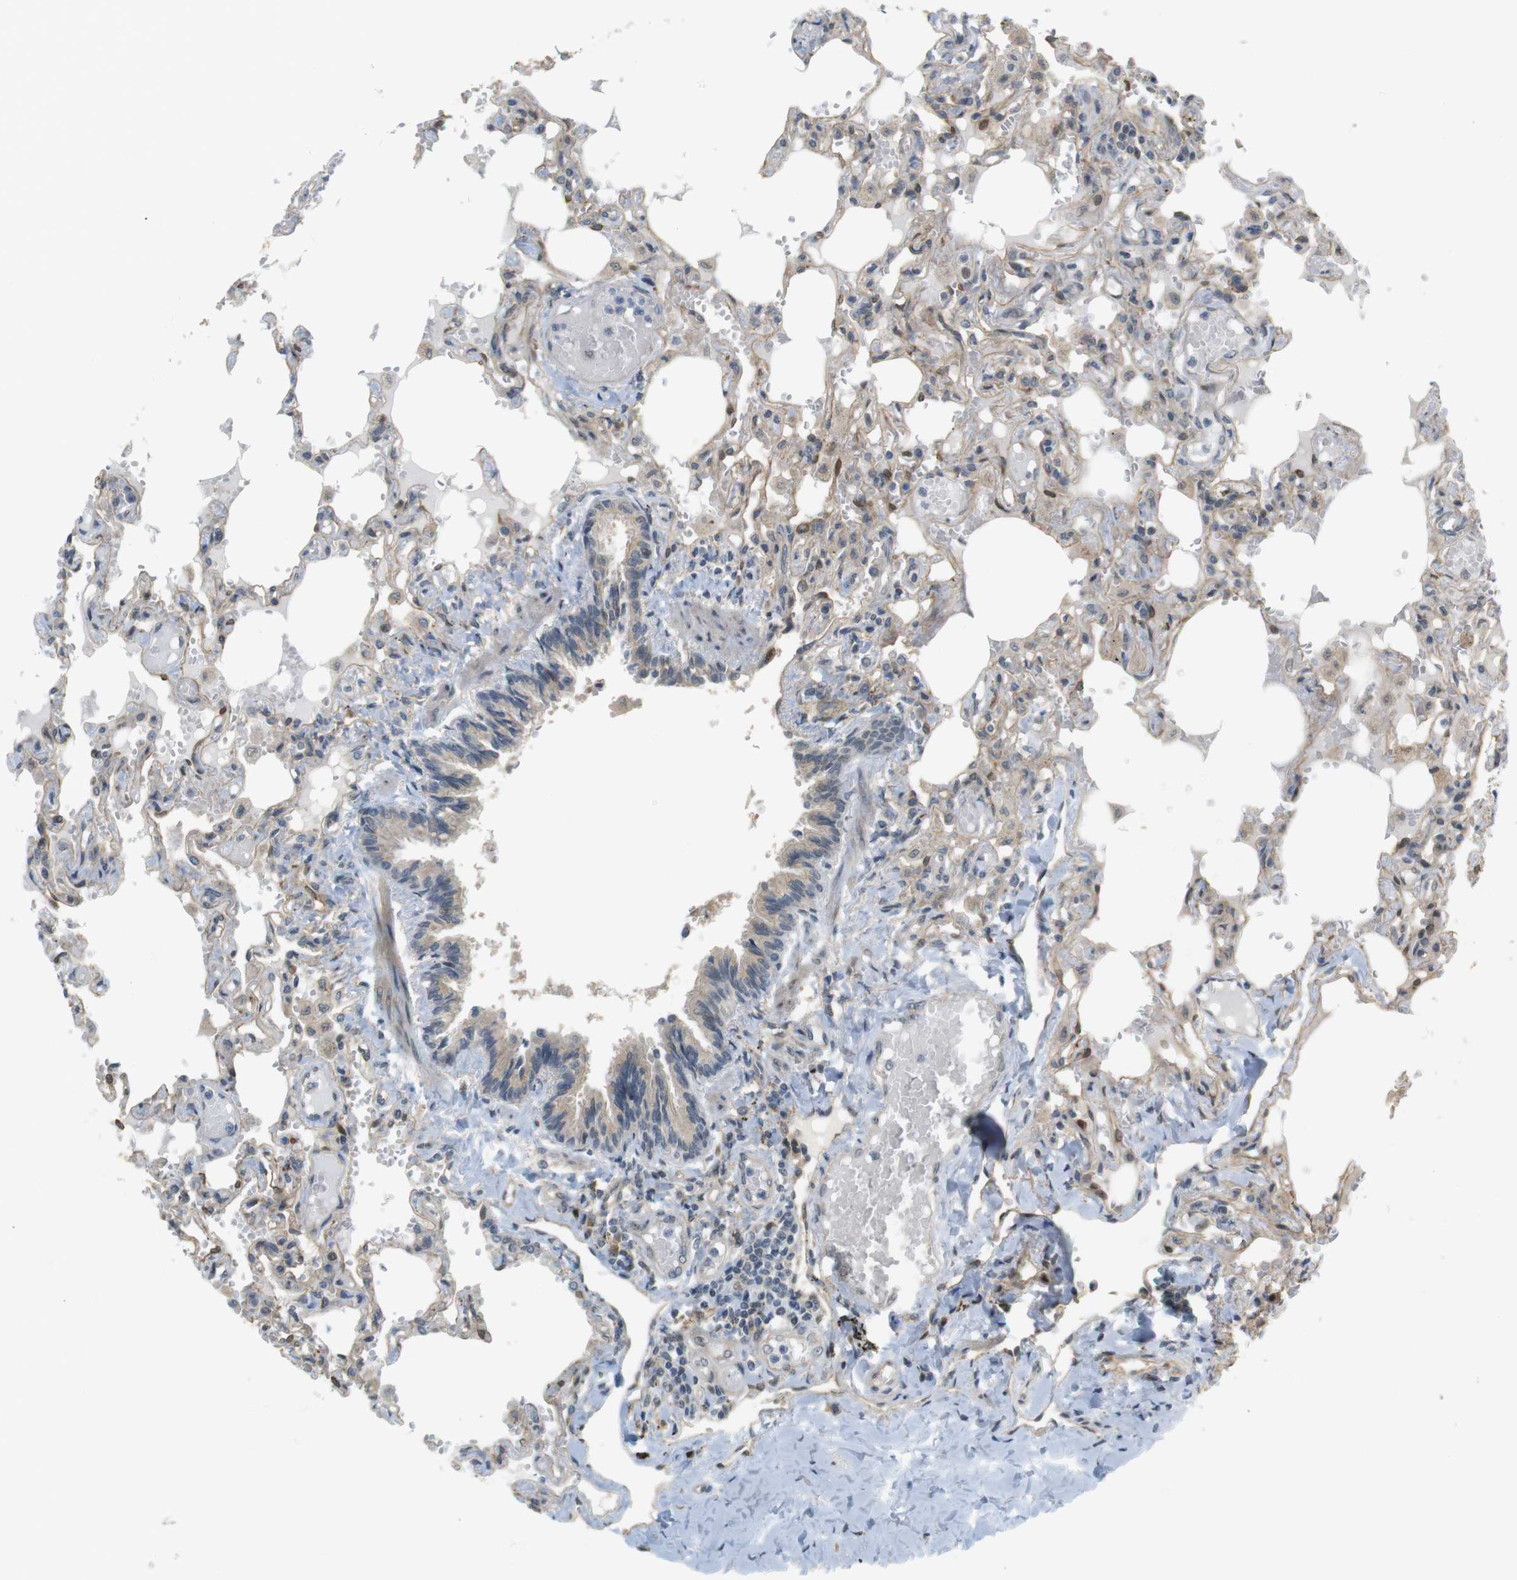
{"staining": {"intensity": "moderate", "quantity": "25%-75%", "location": "cytoplasmic/membranous"}, "tissue": "lung", "cell_type": "Alveolar cells", "image_type": "normal", "snomed": [{"axis": "morphology", "description": "Normal tissue, NOS"}, {"axis": "topography", "description": "Lung"}], "caption": "About 25%-75% of alveolar cells in normal lung display moderate cytoplasmic/membranous protein positivity as visualized by brown immunohistochemical staining.", "gene": "TSPAN9", "patient": {"sex": "male", "age": 21}}